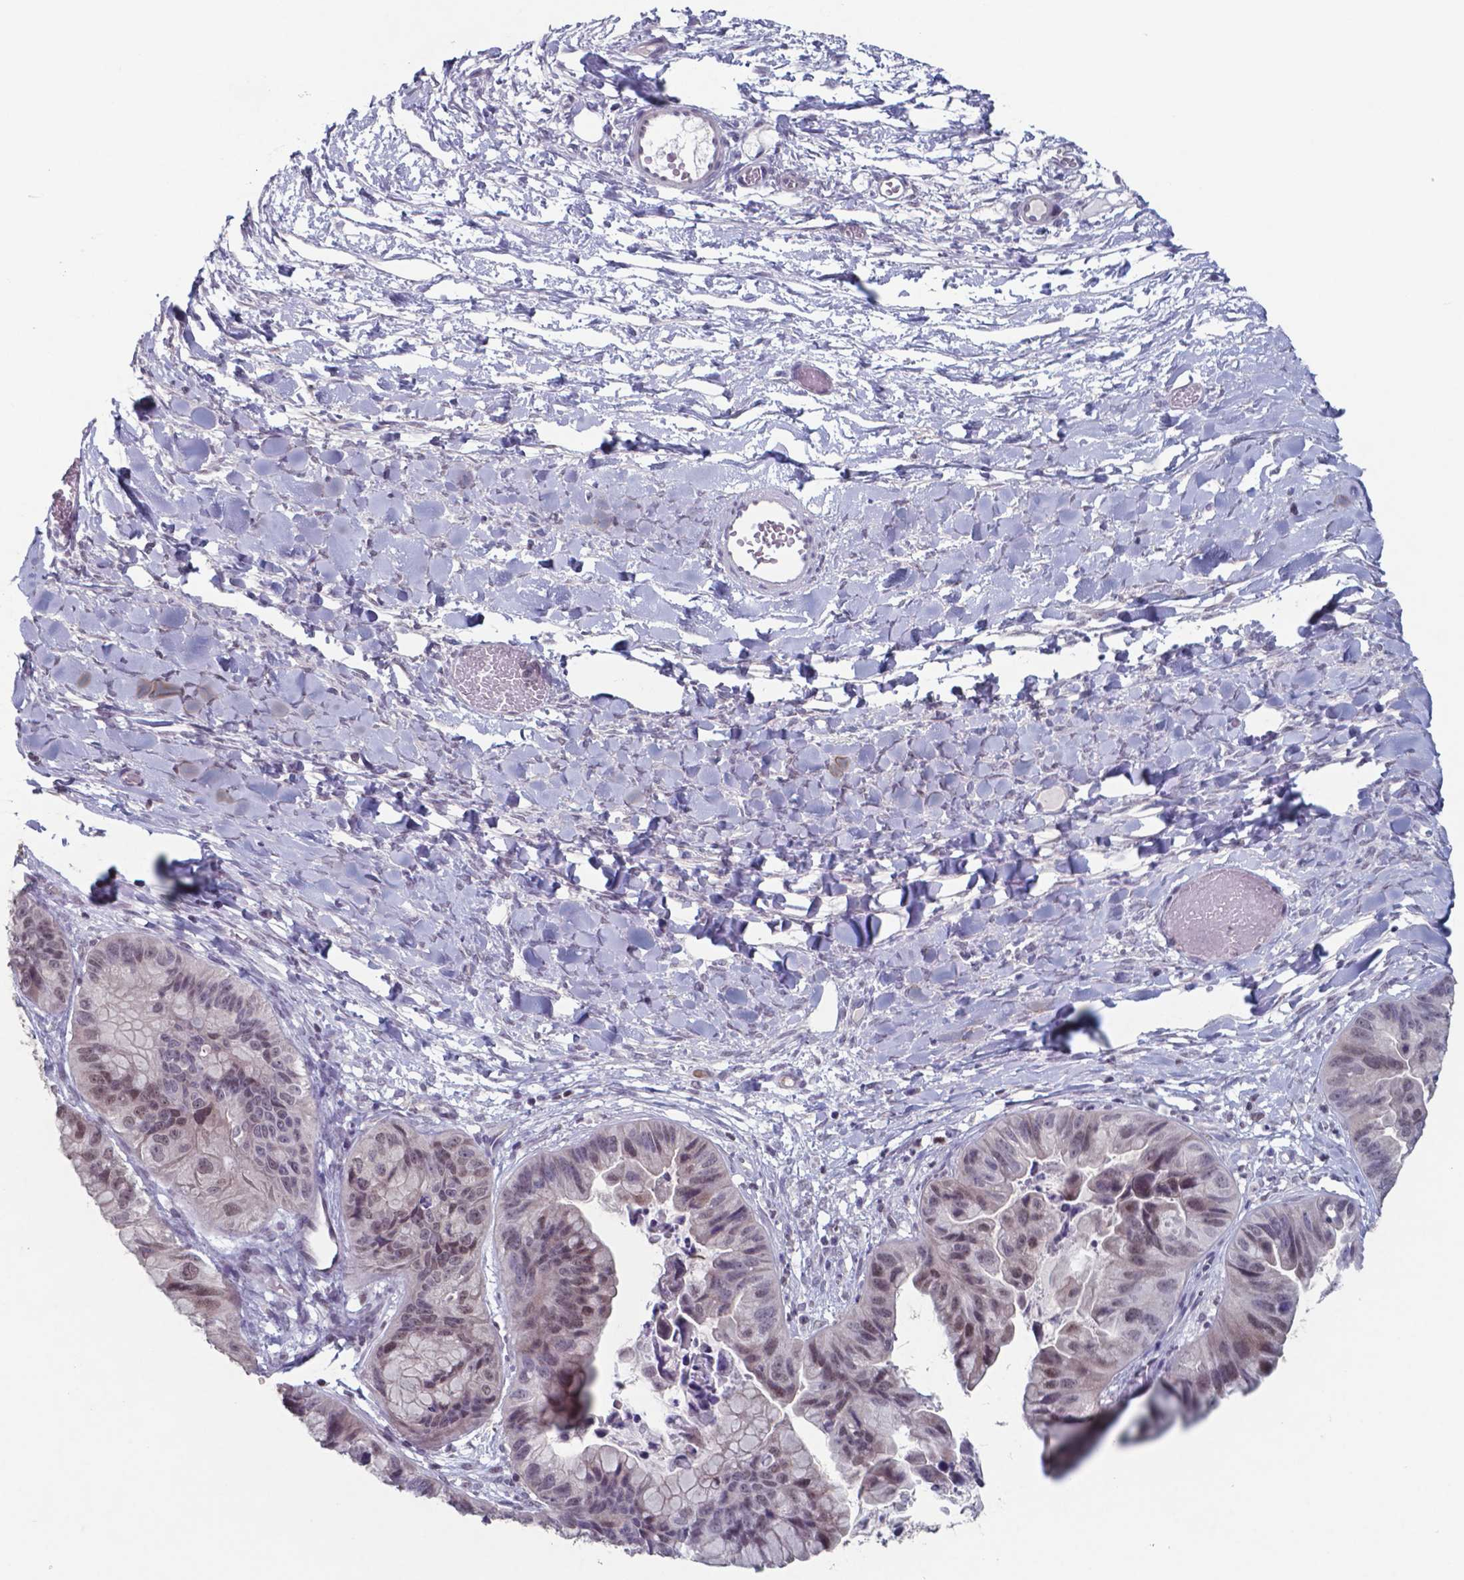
{"staining": {"intensity": "weak", "quantity": "25%-75%", "location": "nuclear"}, "tissue": "ovarian cancer", "cell_type": "Tumor cells", "image_type": "cancer", "snomed": [{"axis": "morphology", "description": "Cystadenocarcinoma, mucinous, NOS"}, {"axis": "topography", "description": "Ovary"}], "caption": "Mucinous cystadenocarcinoma (ovarian) stained with immunohistochemistry (IHC) demonstrates weak nuclear expression in about 25%-75% of tumor cells.", "gene": "TDP2", "patient": {"sex": "female", "age": 76}}